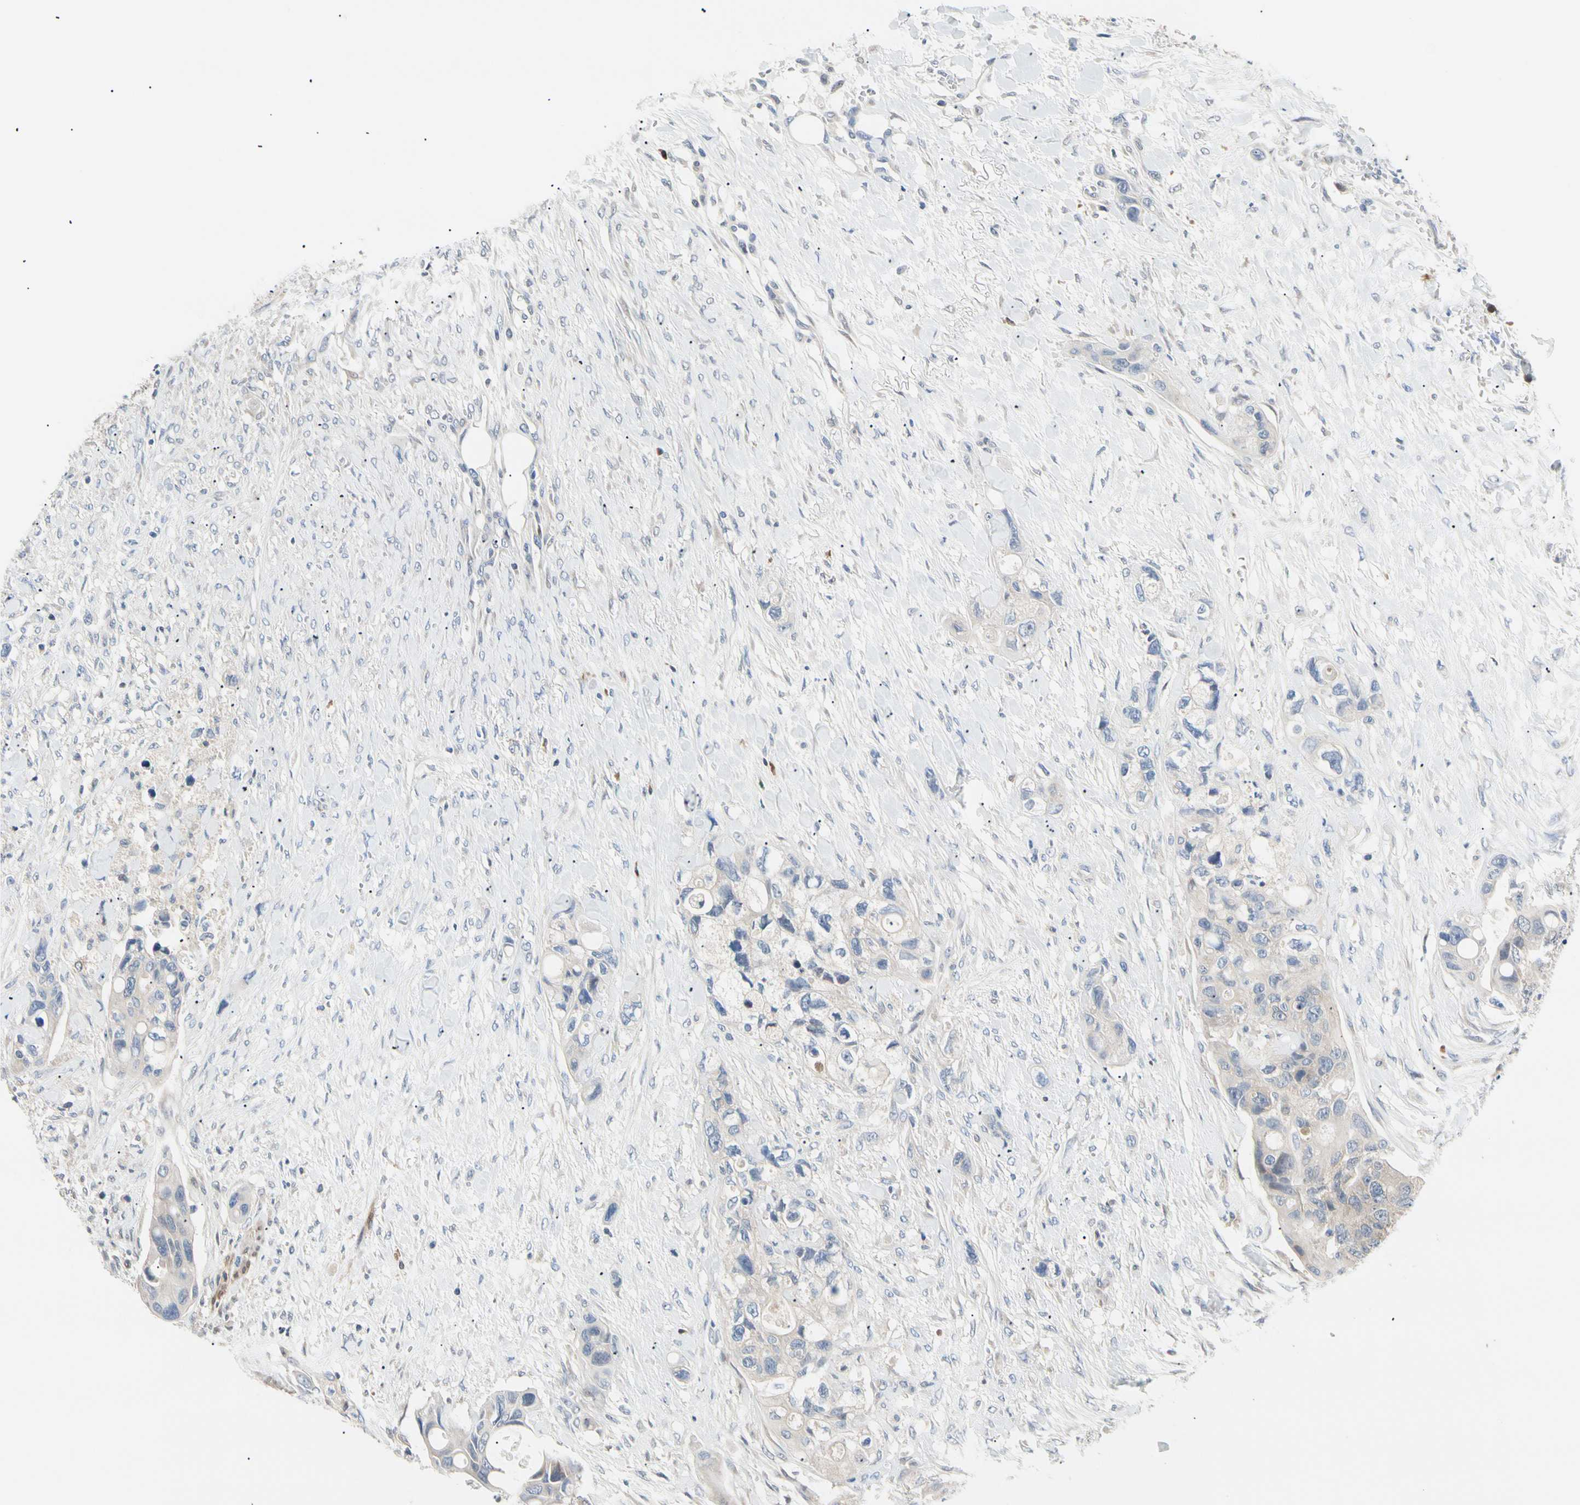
{"staining": {"intensity": "weak", "quantity": "25%-75%", "location": "cytoplasmic/membranous"}, "tissue": "colorectal cancer", "cell_type": "Tumor cells", "image_type": "cancer", "snomed": [{"axis": "morphology", "description": "Adenocarcinoma, NOS"}, {"axis": "topography", "description": "Colon"}], "caption": "Colorectal adenocarcinoma stained with a brown dye demonstrates weak cytoplasmic/membranous positive positivity in approximately 25%-75% of tumor cells.", "gene": "SEC23B", "patient": {"sex": "female", "age": 57}}